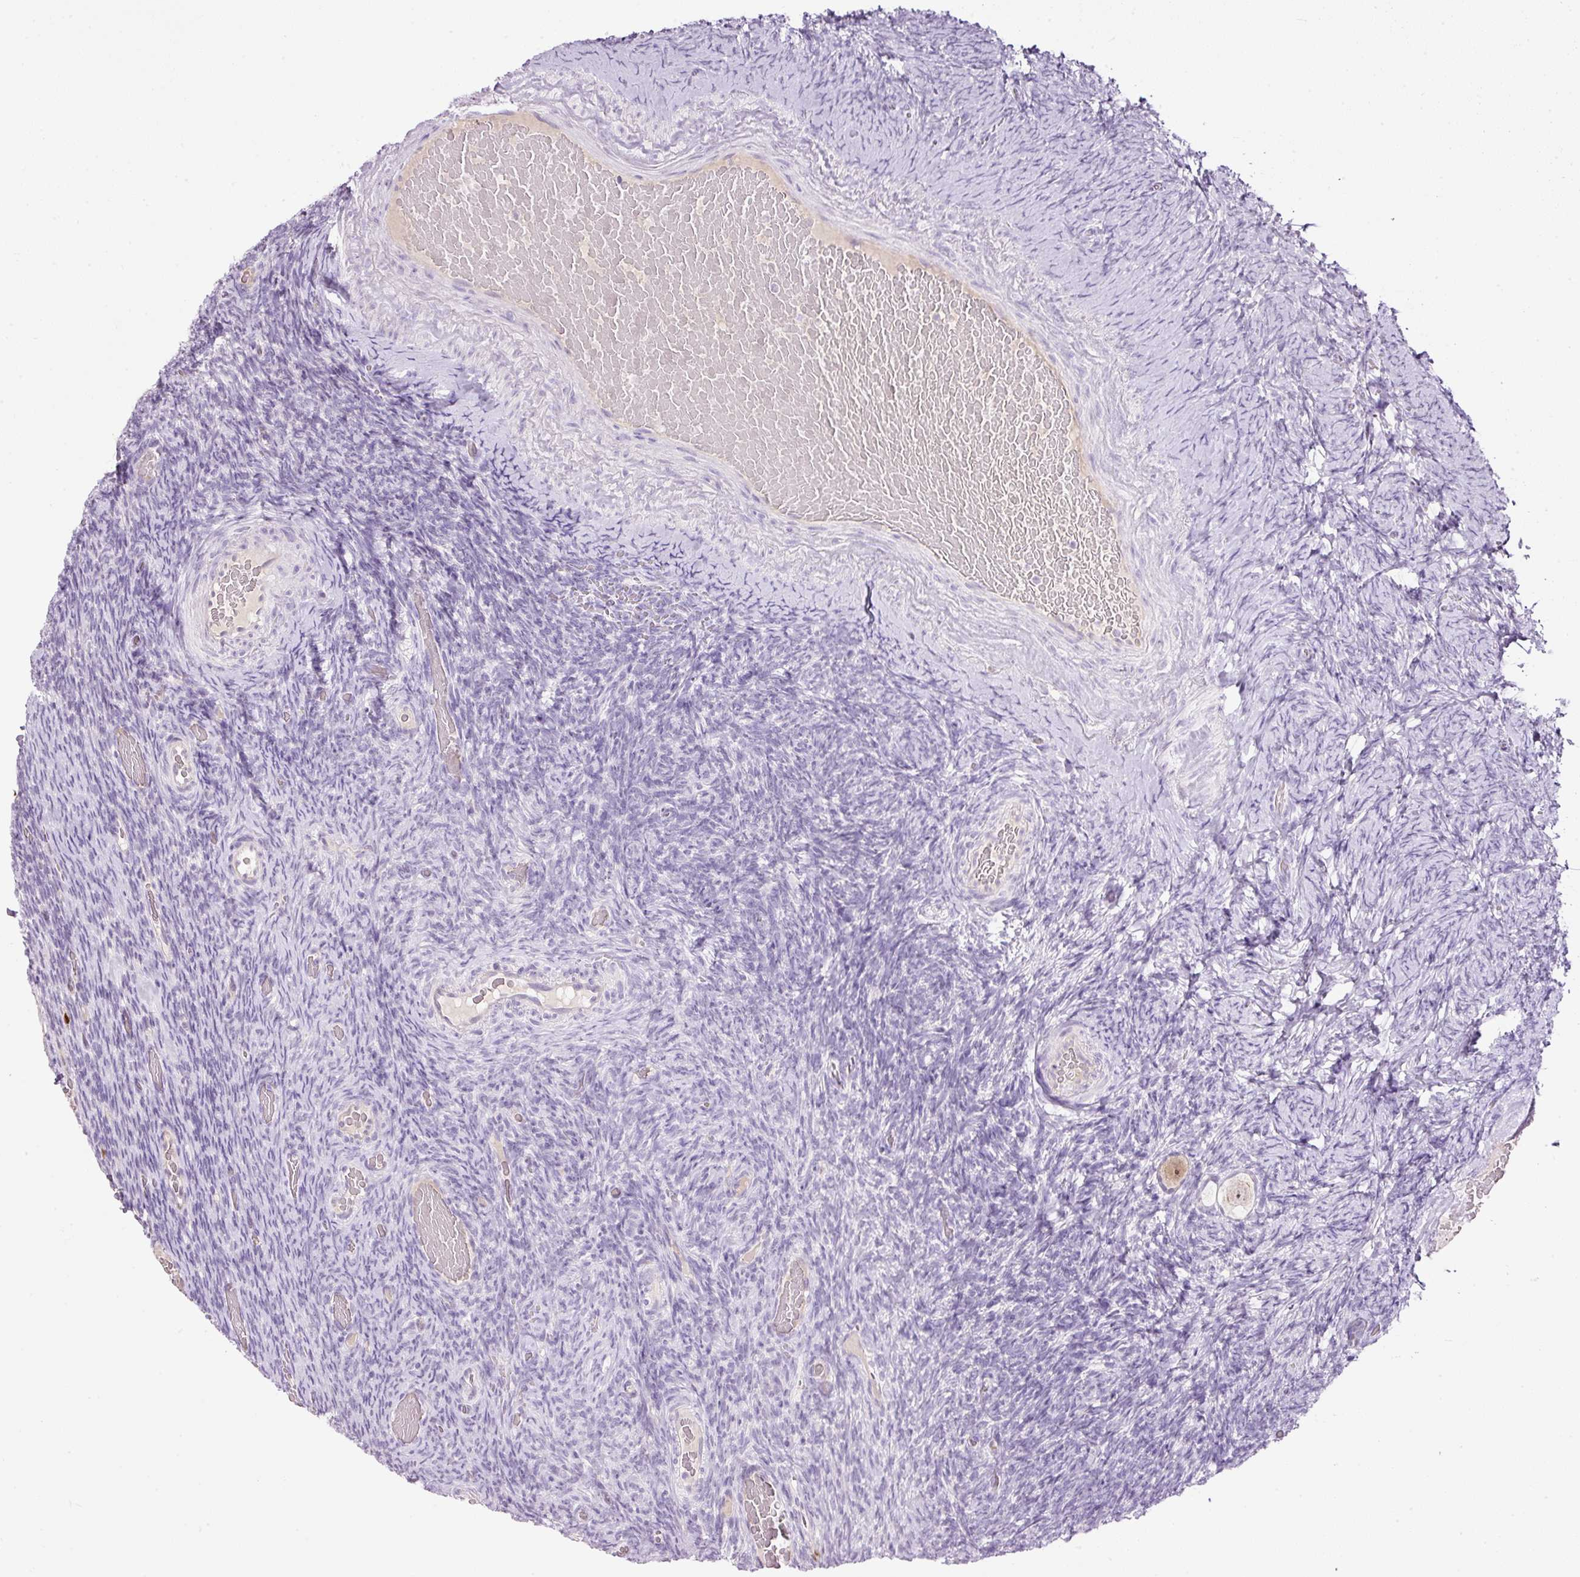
{"staining": {"intensity": "weak", "quantity": ">75%", "location": "cytoplasmic/membranous"}, "tissue": "ovary", "cell_type": "Follicle cells", "image_type": "normal", "snomed": [{"axis": "morphology", "description": "Normal tissue, NOS"}, {"axis": "topography", "description": "Ovary"}], "caption": "Protein expression analysis of benign ovary displays weak cytoplasmic/membranous positivity in about >75% of follicle cells. The staining was performed using DAB (3,3'-diaminobenzidine) to visualize the protein expression in brown, while the nuclei were stained in blue with hematoxylin (Magnification: 20x).", "gene": "KPNA2", "patient": {"sex": "female", "age": 34}}